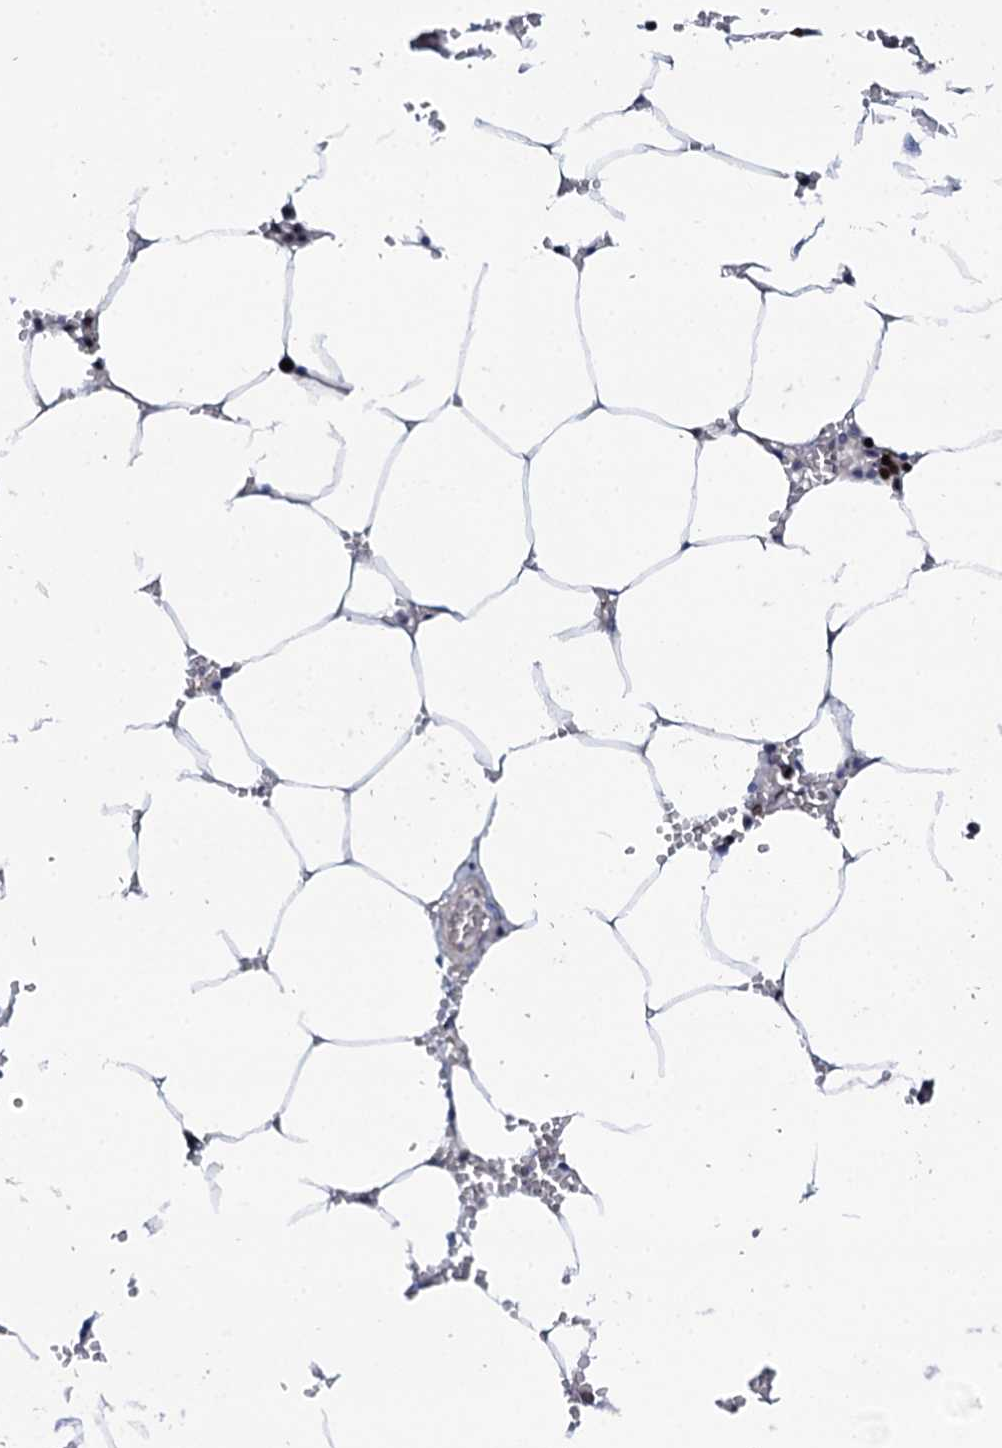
{"staining": {"intensity": "strong", "quantity": "<25%", "location": "nuclear"}, "tissue": "bone marrow", "cell_type": "Hematopoietic cells", "image_type": "normal", "snomed": [{"axis": "morphology", "description": "Normal tissue, NOS"}, {"axis": "topography", "description": "Bone marrow"}], "caption": "Human bone marrow stained for a protein (brown) reveals strong nuclear positive staining in approximately <25% of hematopoietic cells.", "gene": "NUDT13", "patient": {"sex": "male", "age": 70}}